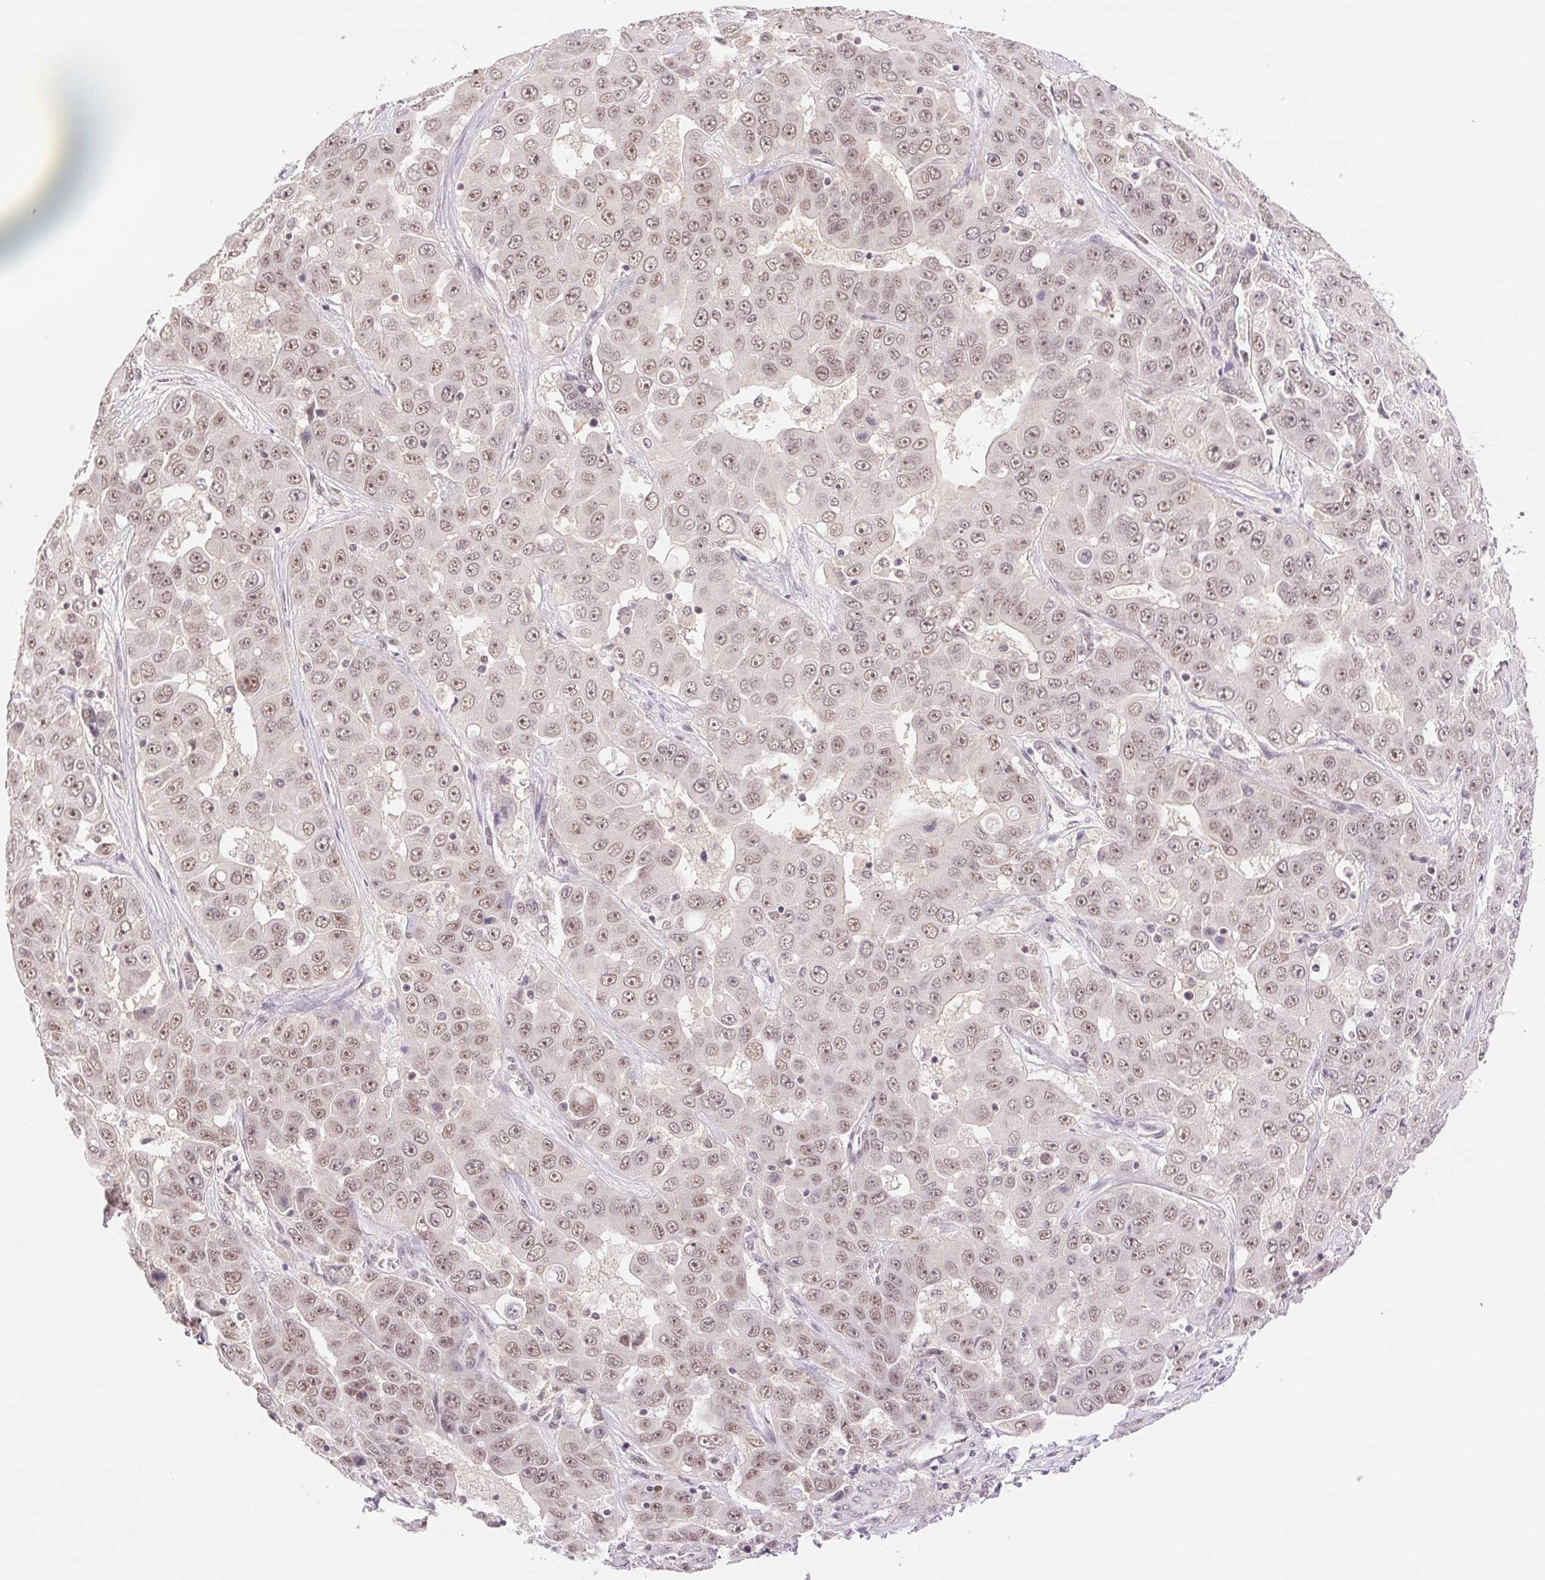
{"staining": {"intensity": "moderate", "quantity": ">75%", "location": "nuclear"}, "tissue": "liver cancer", "cell_type": "Tumor cells", "image_type": "cancer", "snomed": [{"axis": "morphology", "description": "Cholangiocarcinoma"}, {"axis": "topography", "description": "Liver"}], "caption": "A medium amount of moderate nuclear staining is present in about >75% of tumor cells in liver cancer tissue.", "gene": "PRPF18", "patient": {"sex": "female", "age": 52}}